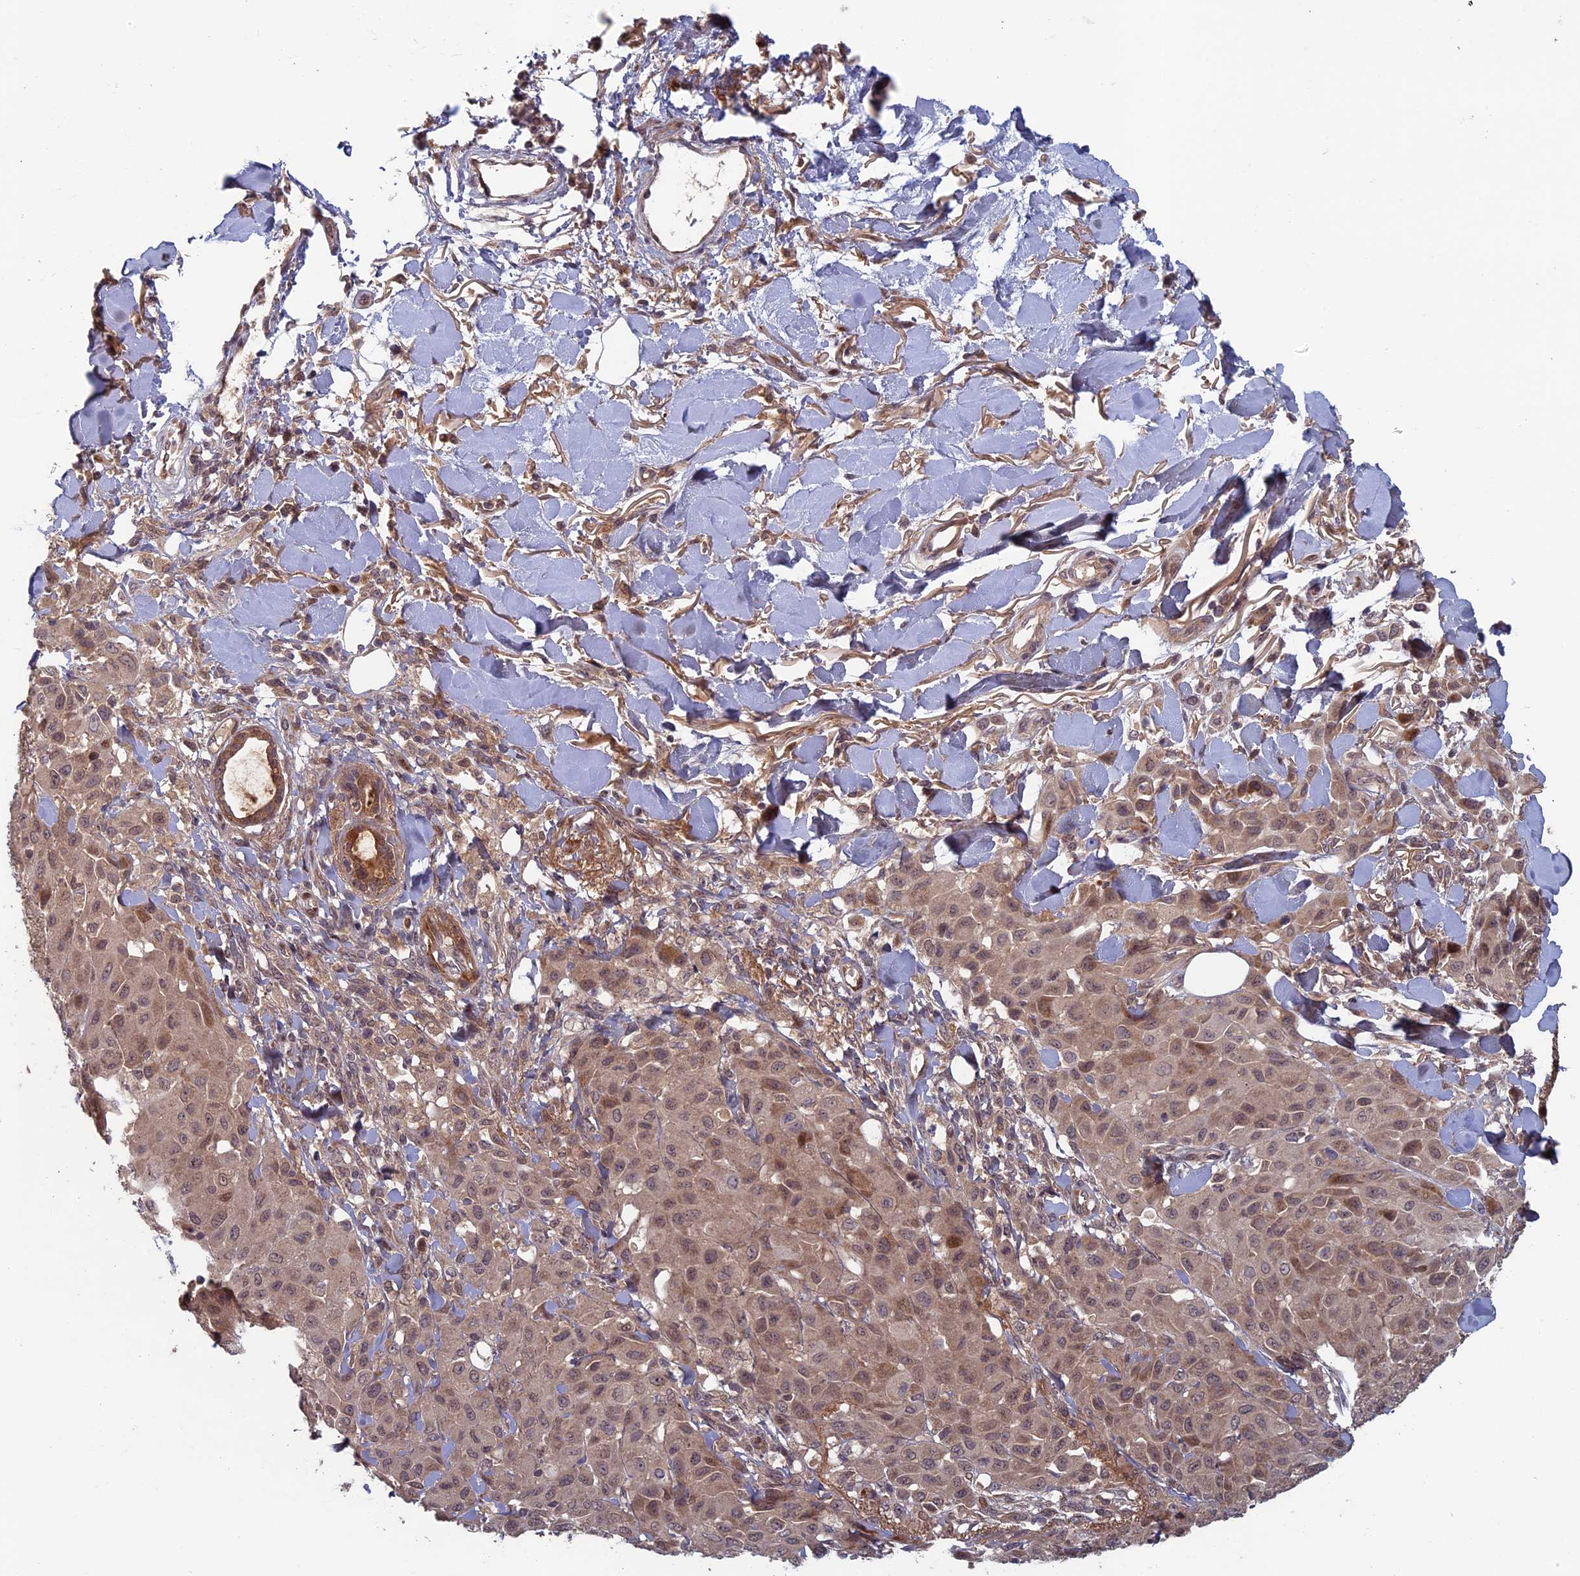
{"staining": {"intensity": "weak", "quantity": ">75%", "location": "cytoplasmic/membranous,nuclear"}, "tissue": "melanoma", "cell_type": "Tumor cells", "image_type": "cancer", "snomed": [{"axis": "morphology", "description": "Malignant melanoma, Metastatic site"}, {"axis": "topography", "description": "Skin"}], "caption": "A brown stain shows weak cytoplasmic/membranous and nuclear expression of a protein in human malignant melanoma (metastatic site) tumor cells.", "gene": "RCCD1", "patient": {"sex": "female", "age": 81}}